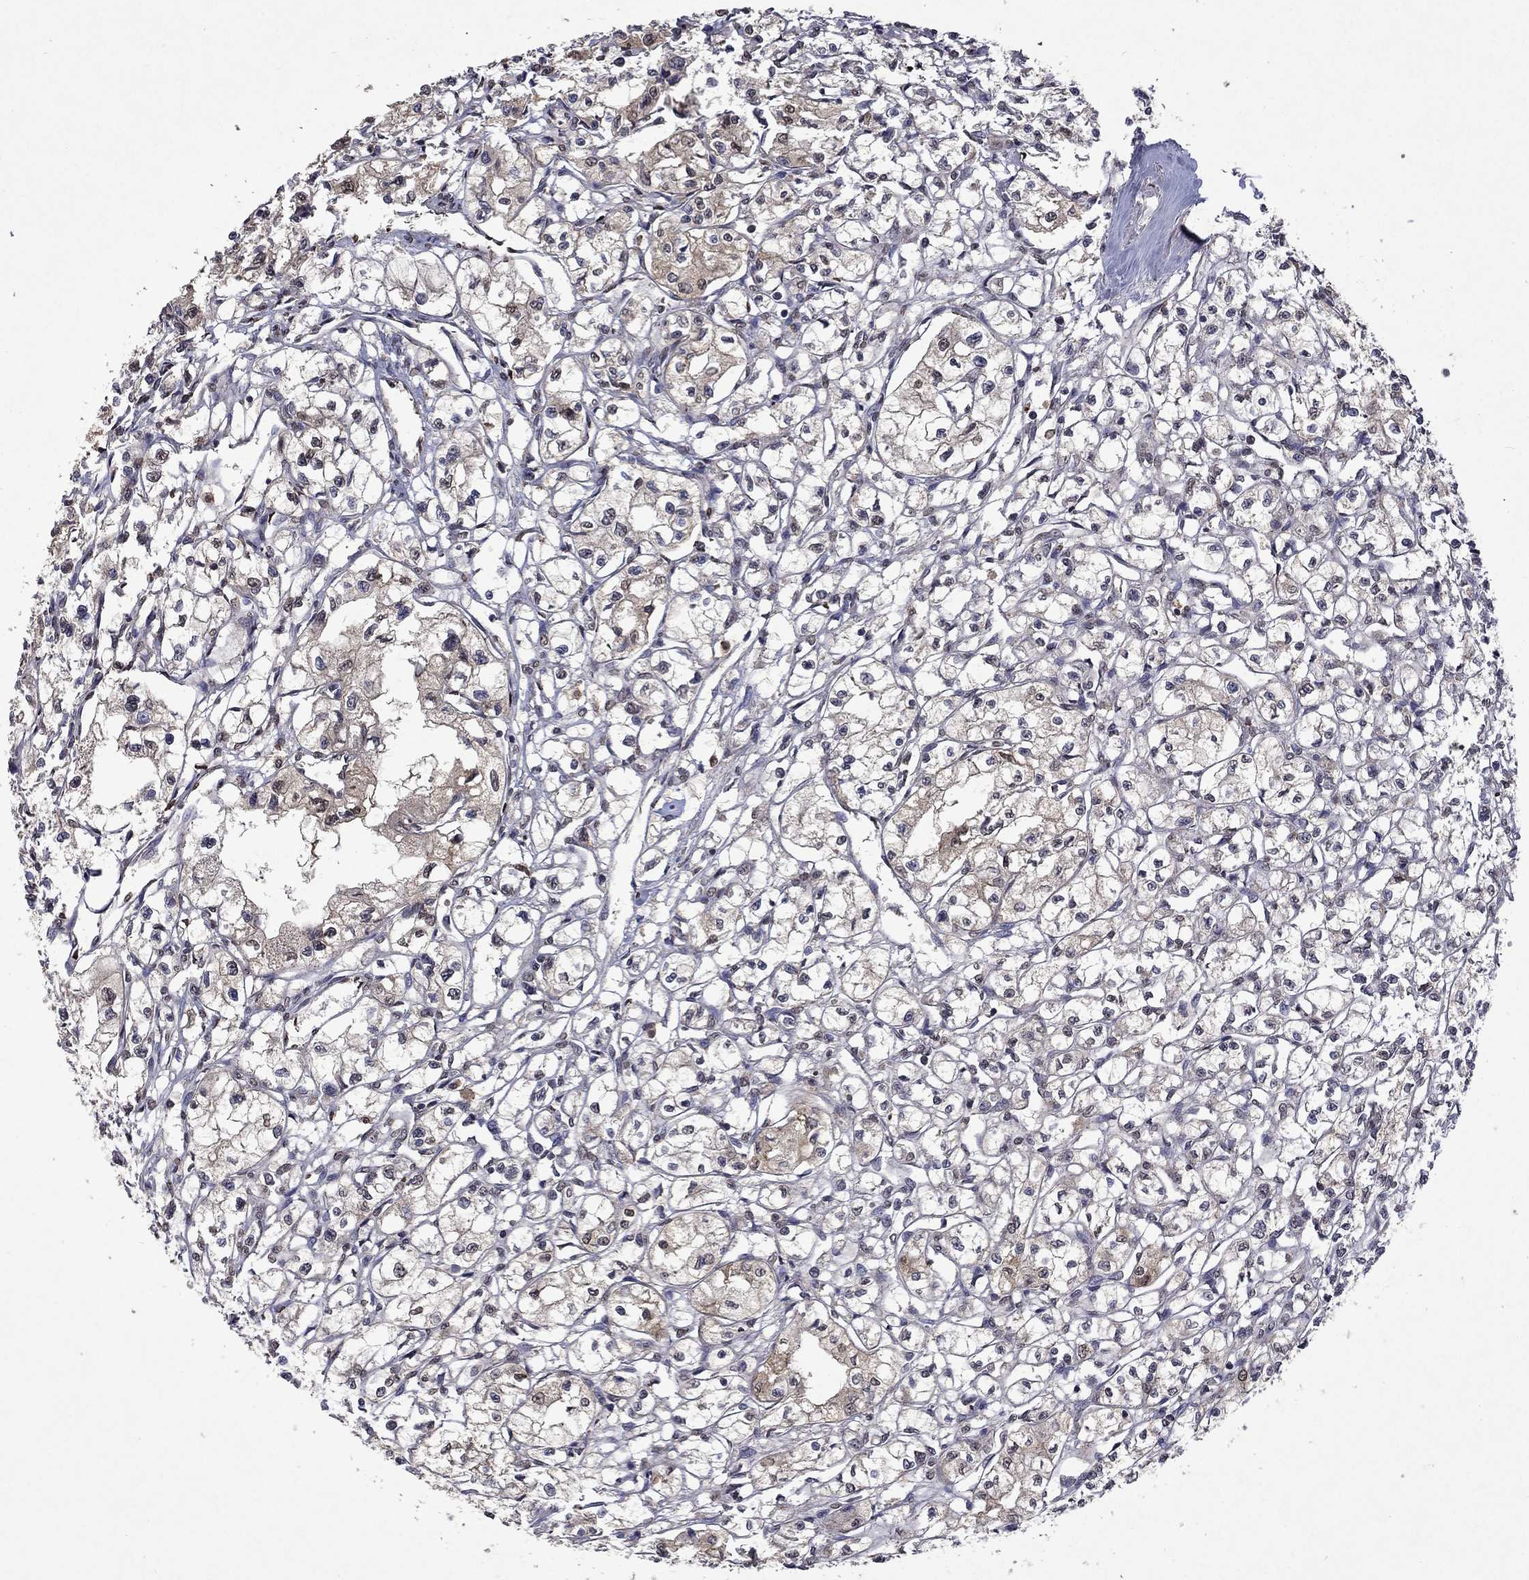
{"staining": {"intensity": "weak", "quantity": "<25%", "location": "cytoplasmic/membranous"}, "tissue": "renal cancer", "cell_type": "Tumor cells", "image_type": "cancer", "snomed": [{"axis": "morphology", "description": "Adenocarcinoma, NOS"}, {"axis": "topography", "description": "Kidney"}], "caption": "An immunohistochemistry micrograph of adenocarcinoma (renal) is shown. There is no staining in tumor cells of adenocarcinoma (renal).", "gene": "TTC38", "patient": {"sex": "male", "age": 56}}